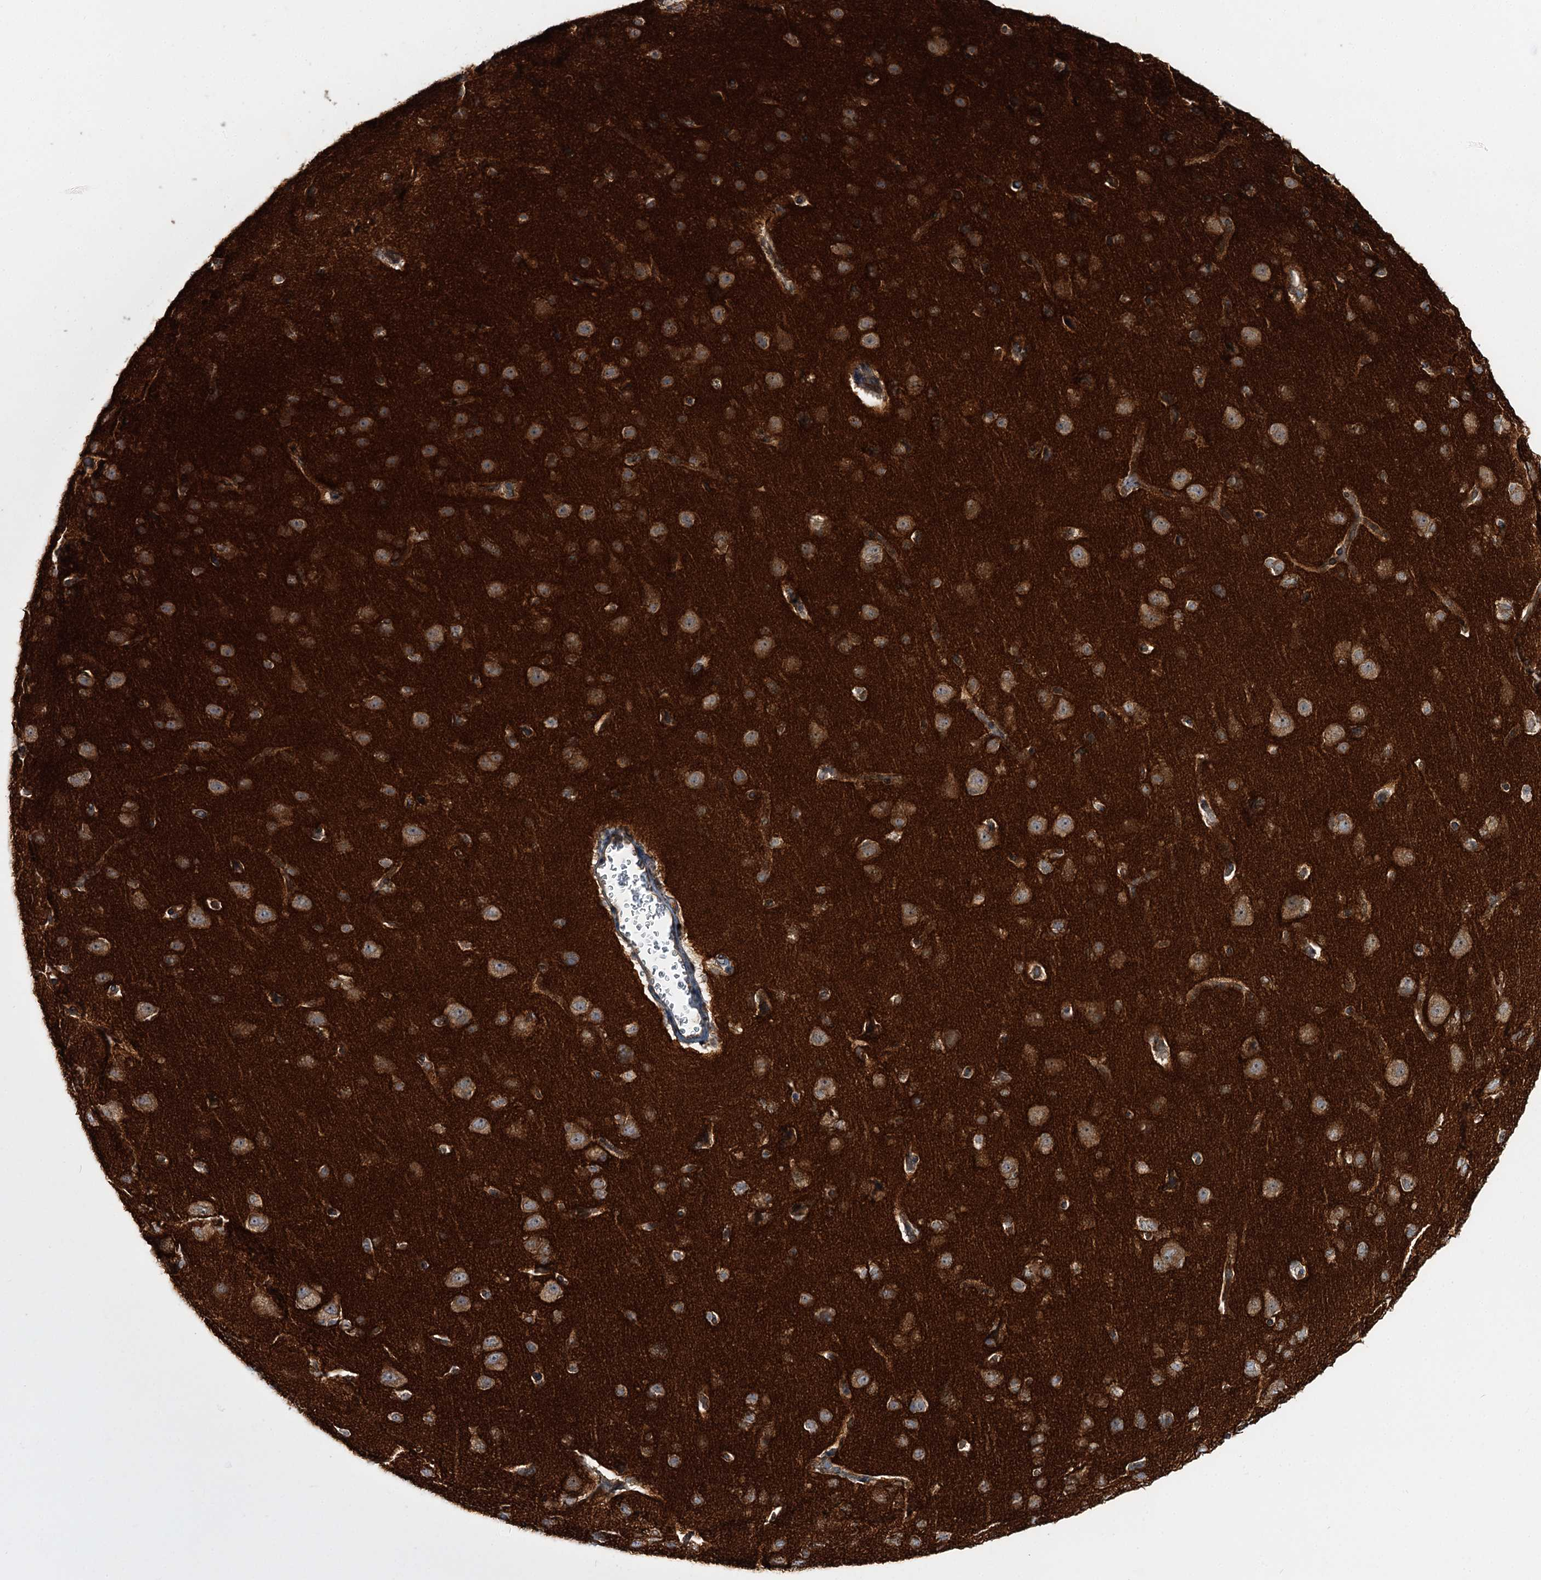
{"staining": {"intensity": "moderate", "quantity": ">75%", "location": "cytoplasmic/membranous"}, "tissue": "cerebral cortex", "cell_type": "Endothelial cells", "image_type": "normal", "snomed": [{"axis": "morphology", "description": "Normal tissue, NOS"}, {"axis": "topography", "description": "Cerebral cortex"}], "caption": "Brown immunohistochemical staining in unremarkable cerebral cortex shows moderate cytoplasmic/membranous expression in about >75% of endothelial cells. (IHC, brightfield microscopy, high magnification).", "gene": "C11orf80", "patient": {"sex": "male", "age": 62}}